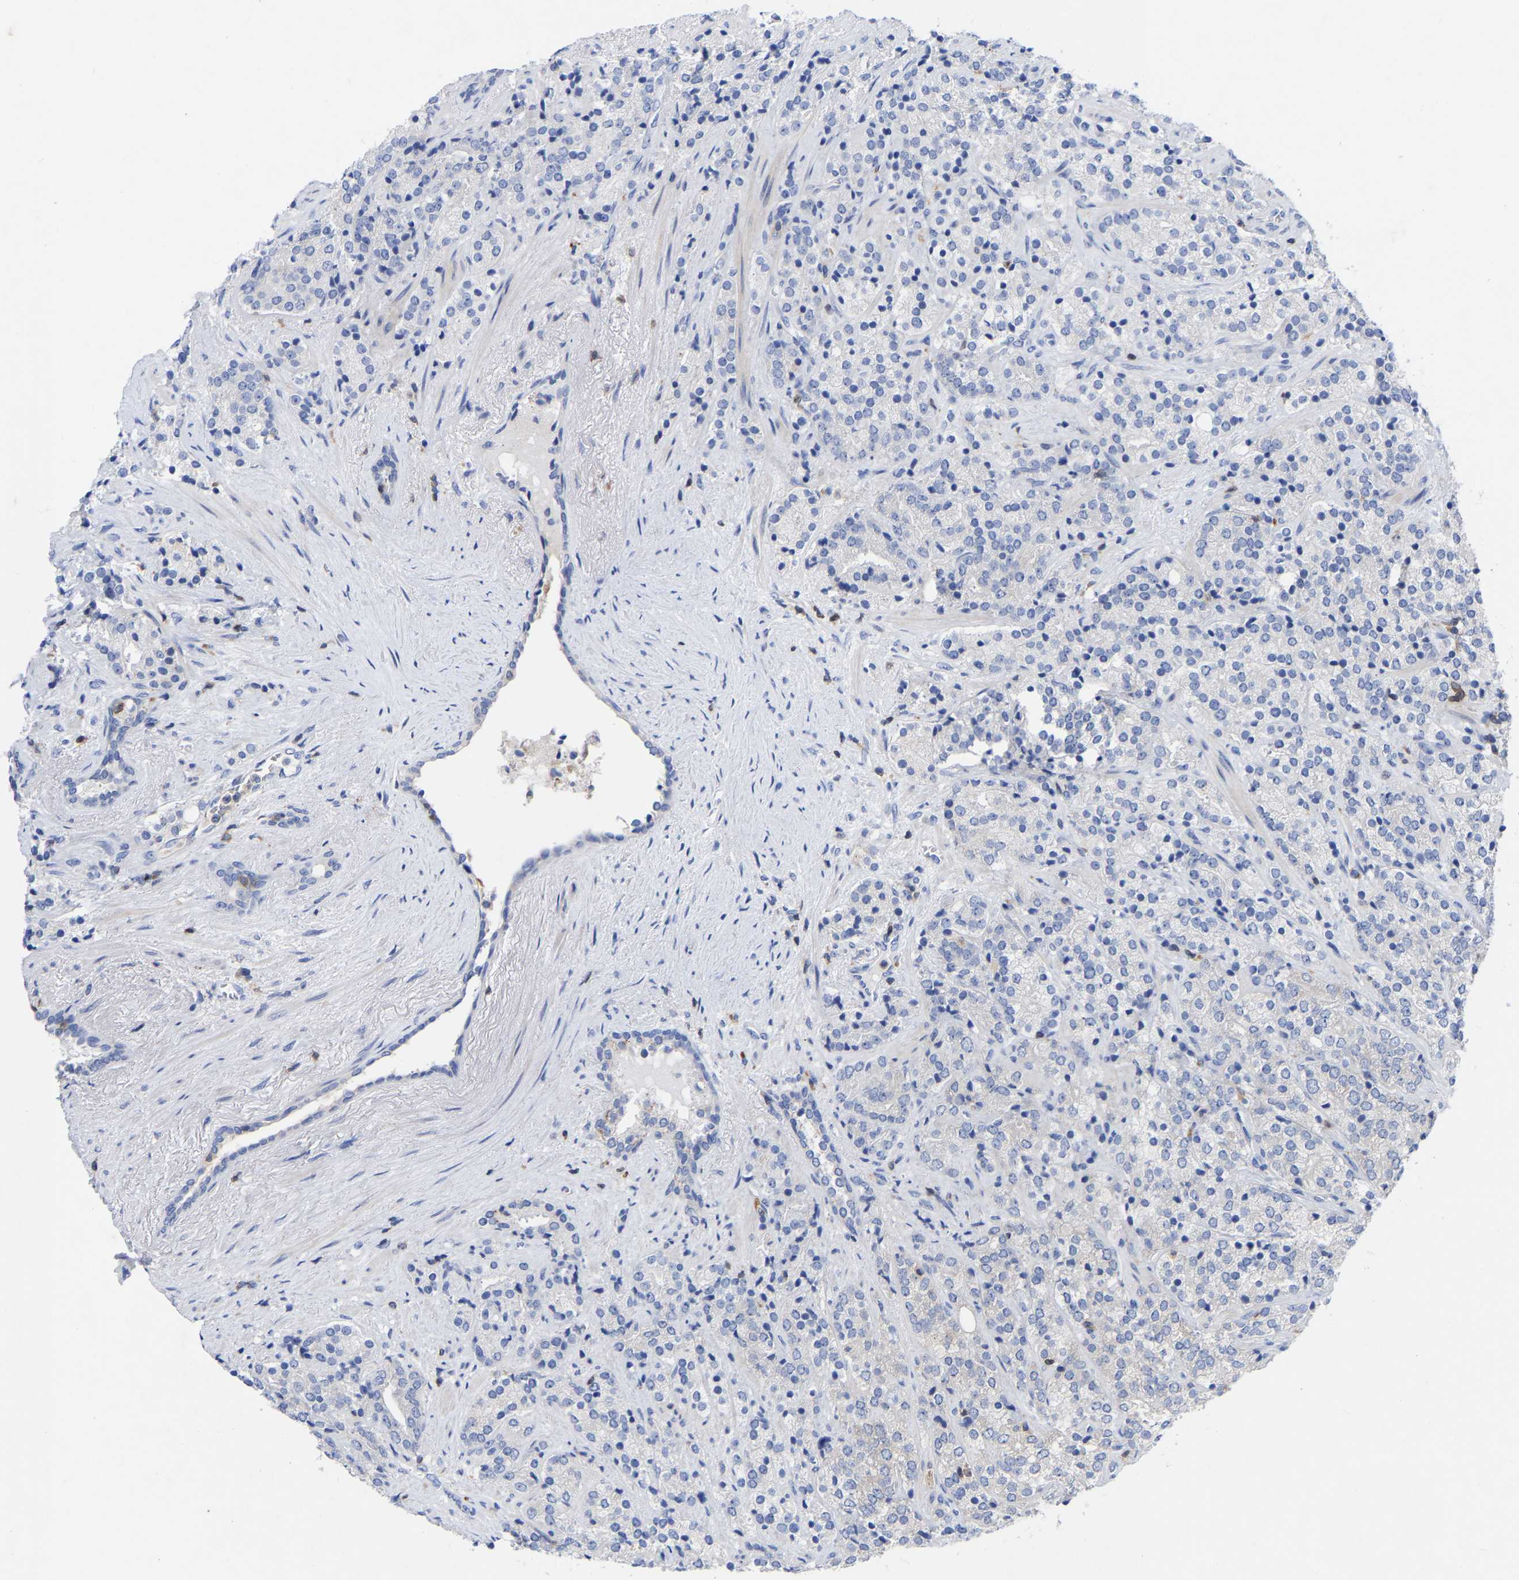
{"staining": {"intensity": "negative", "quantity": "none", "location": "none"}, "tissue": "prostate cancer", "cell_type": "Tumor cells", "image_type": "cancer", "snomed": [{"axis": "morphology", "description": "Adenocarcinoma, High grade"}, {"axis": "topography", "description": "Prostate"}], "caption": "Immunohistochemistry (IHC) image of neoplastic tissue: human adenocarcinoma (high-grade) (prostate) stained with DAB (3,3'-diaminobenzidine) displays no significant protein staining in tumor cells.", "gene": "PTPN7", "patient": {"sex": "male", "age": 71}}